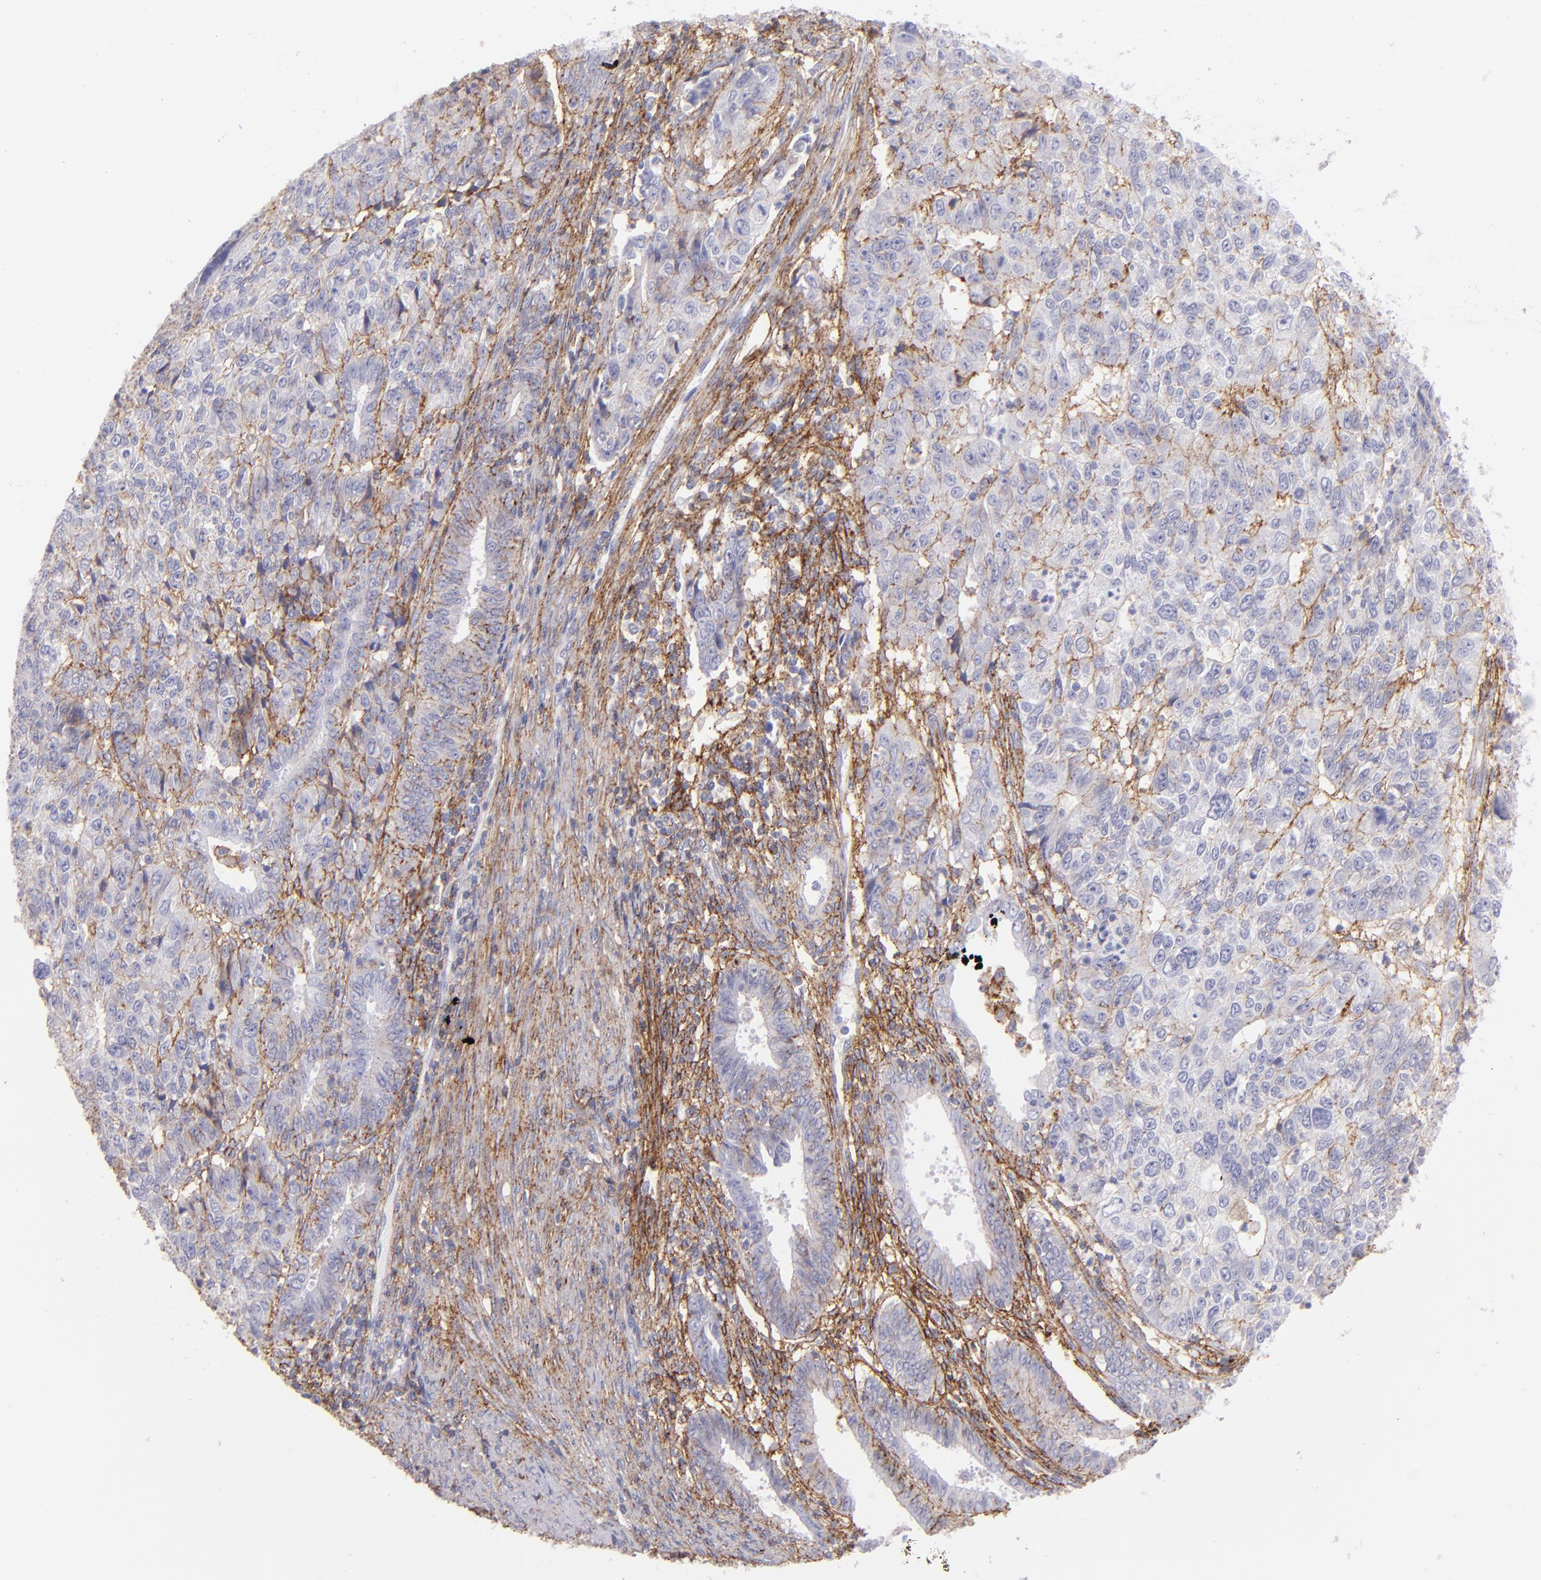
{"staining": {"intensity": "weak", "quantity": "25%-75%", "location": "cytoplasmic/membranous"}, "tissue": "endometrial cancer", "cell_type": "Tumor cells", "image_type": "cancer", "snomed": [{"axis": "morphology", "description": "Adenocarcinoma, NOS"}, {"axis": "topography", "description": "Endometrium"}], "caption": "Immunohistochemistry photomicrograph of neoplastic tissue: human endometrial cancer stained using immunohistochemistry (IHC) shows low levels of weak protein expression localized specifically in the cytoplasmic/membranous of tumor cells, appearing as a cytoplasmic/membranous brown color.", "gene": "CD81", "patient": {"sex": "female", "age": 42}}